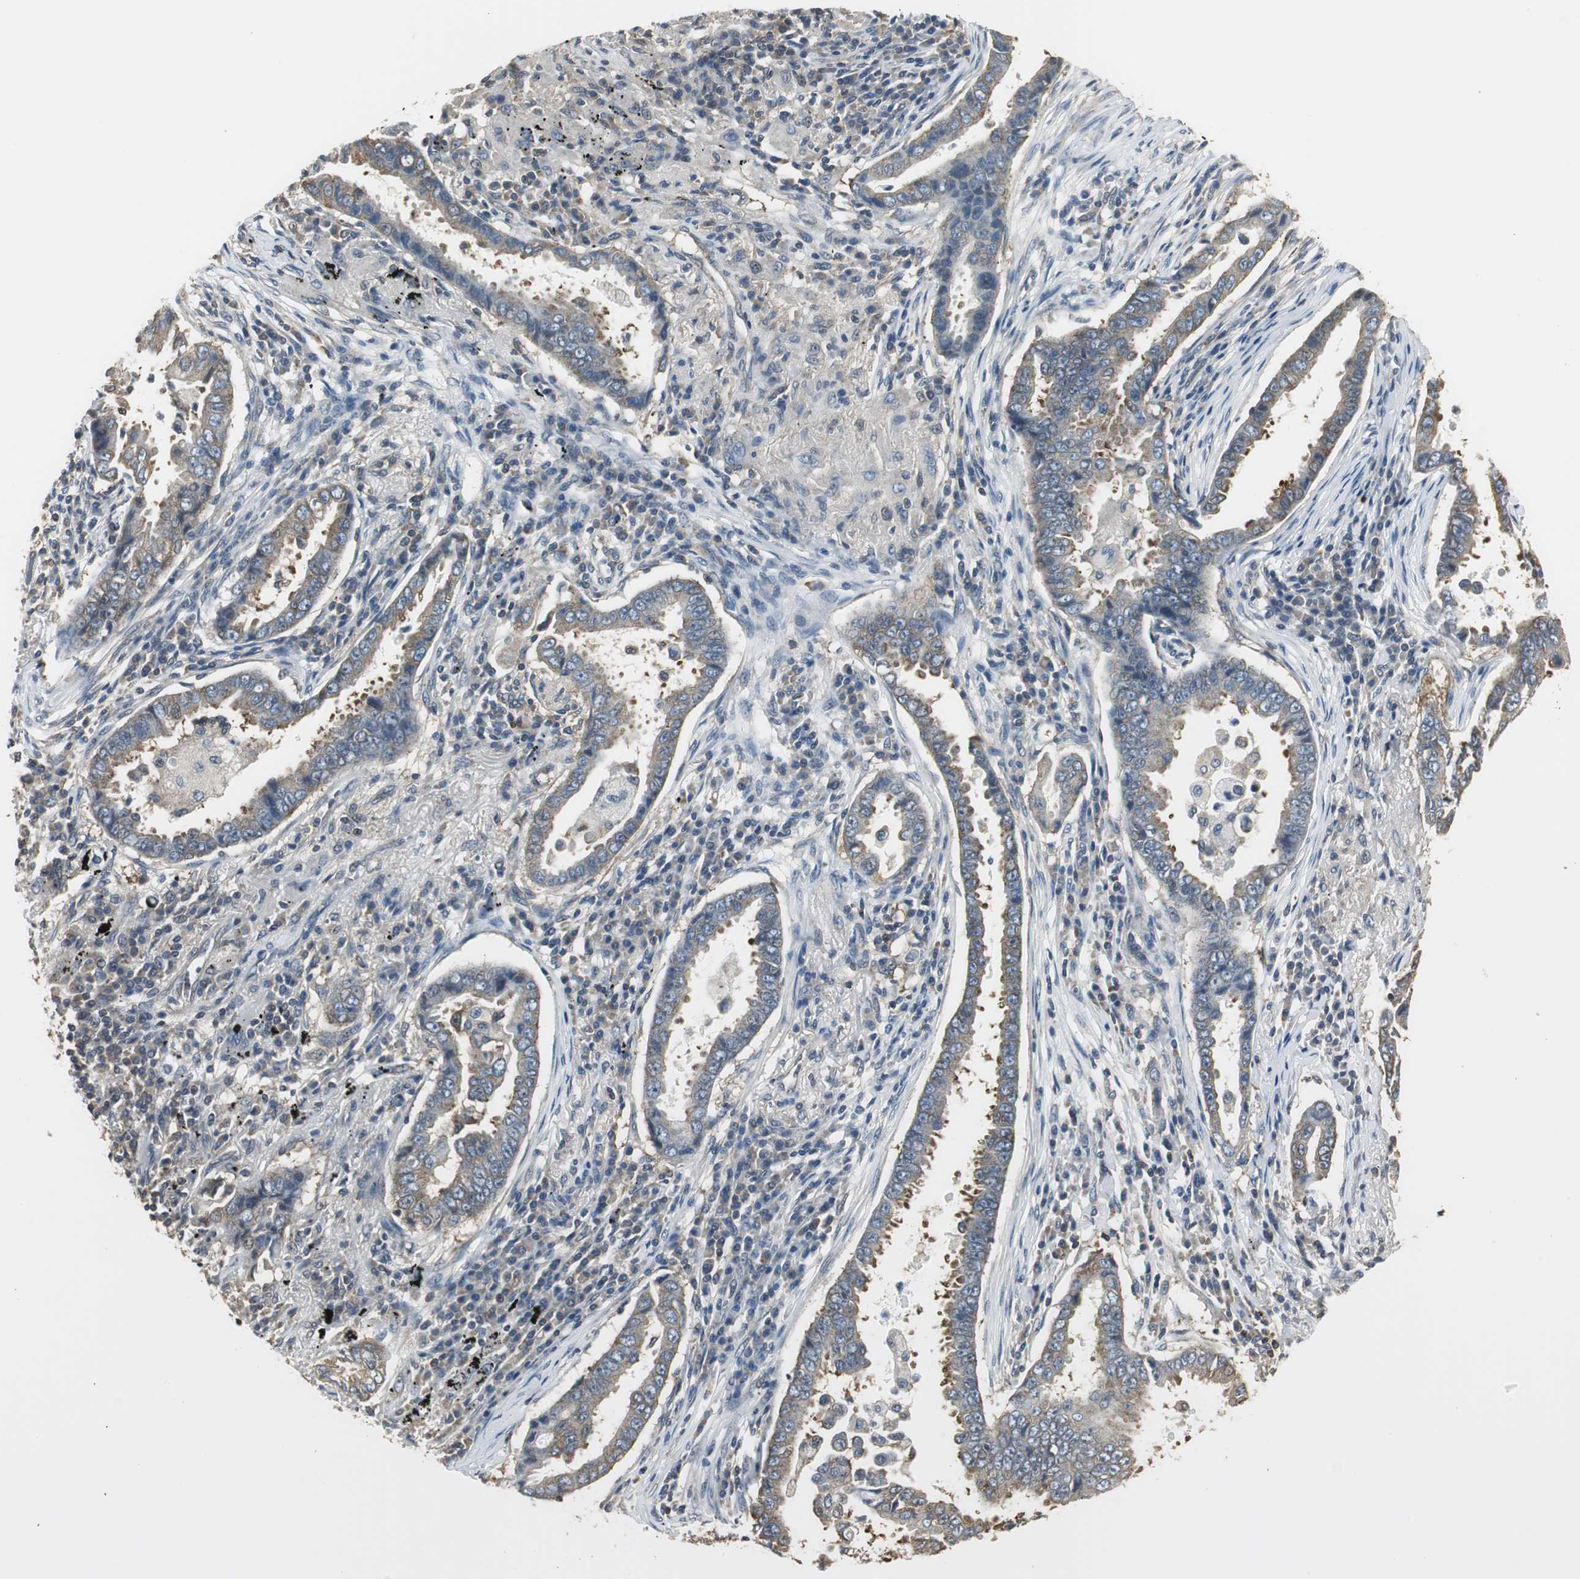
{"staining": {"intensity": "weak", "quantity": ">75%", "location": "cytoplasmic/membranous"}, "tissue": "lung cancer", "cell_type": "Tumor cells", "image_type": "cancer", "snomed": [{"axis": "morphology", "description": "Normal tissue, NOS"}, {"axis": "morphology", "description": "Inflammation, NOS"}, {"axis": "morphology", "description": "Adenocarcinoma, NOS"}, {"axis": "topography", "description": "Lung"}], "caption": "Adenocarcinoma (lung) stained for a protein (brown) displays weak cytoplasmic/membranous positive positivity in approximately >75% of tumor cells.", "gene": "CCT5", "patient": {"sex": "female", "age": 64}}